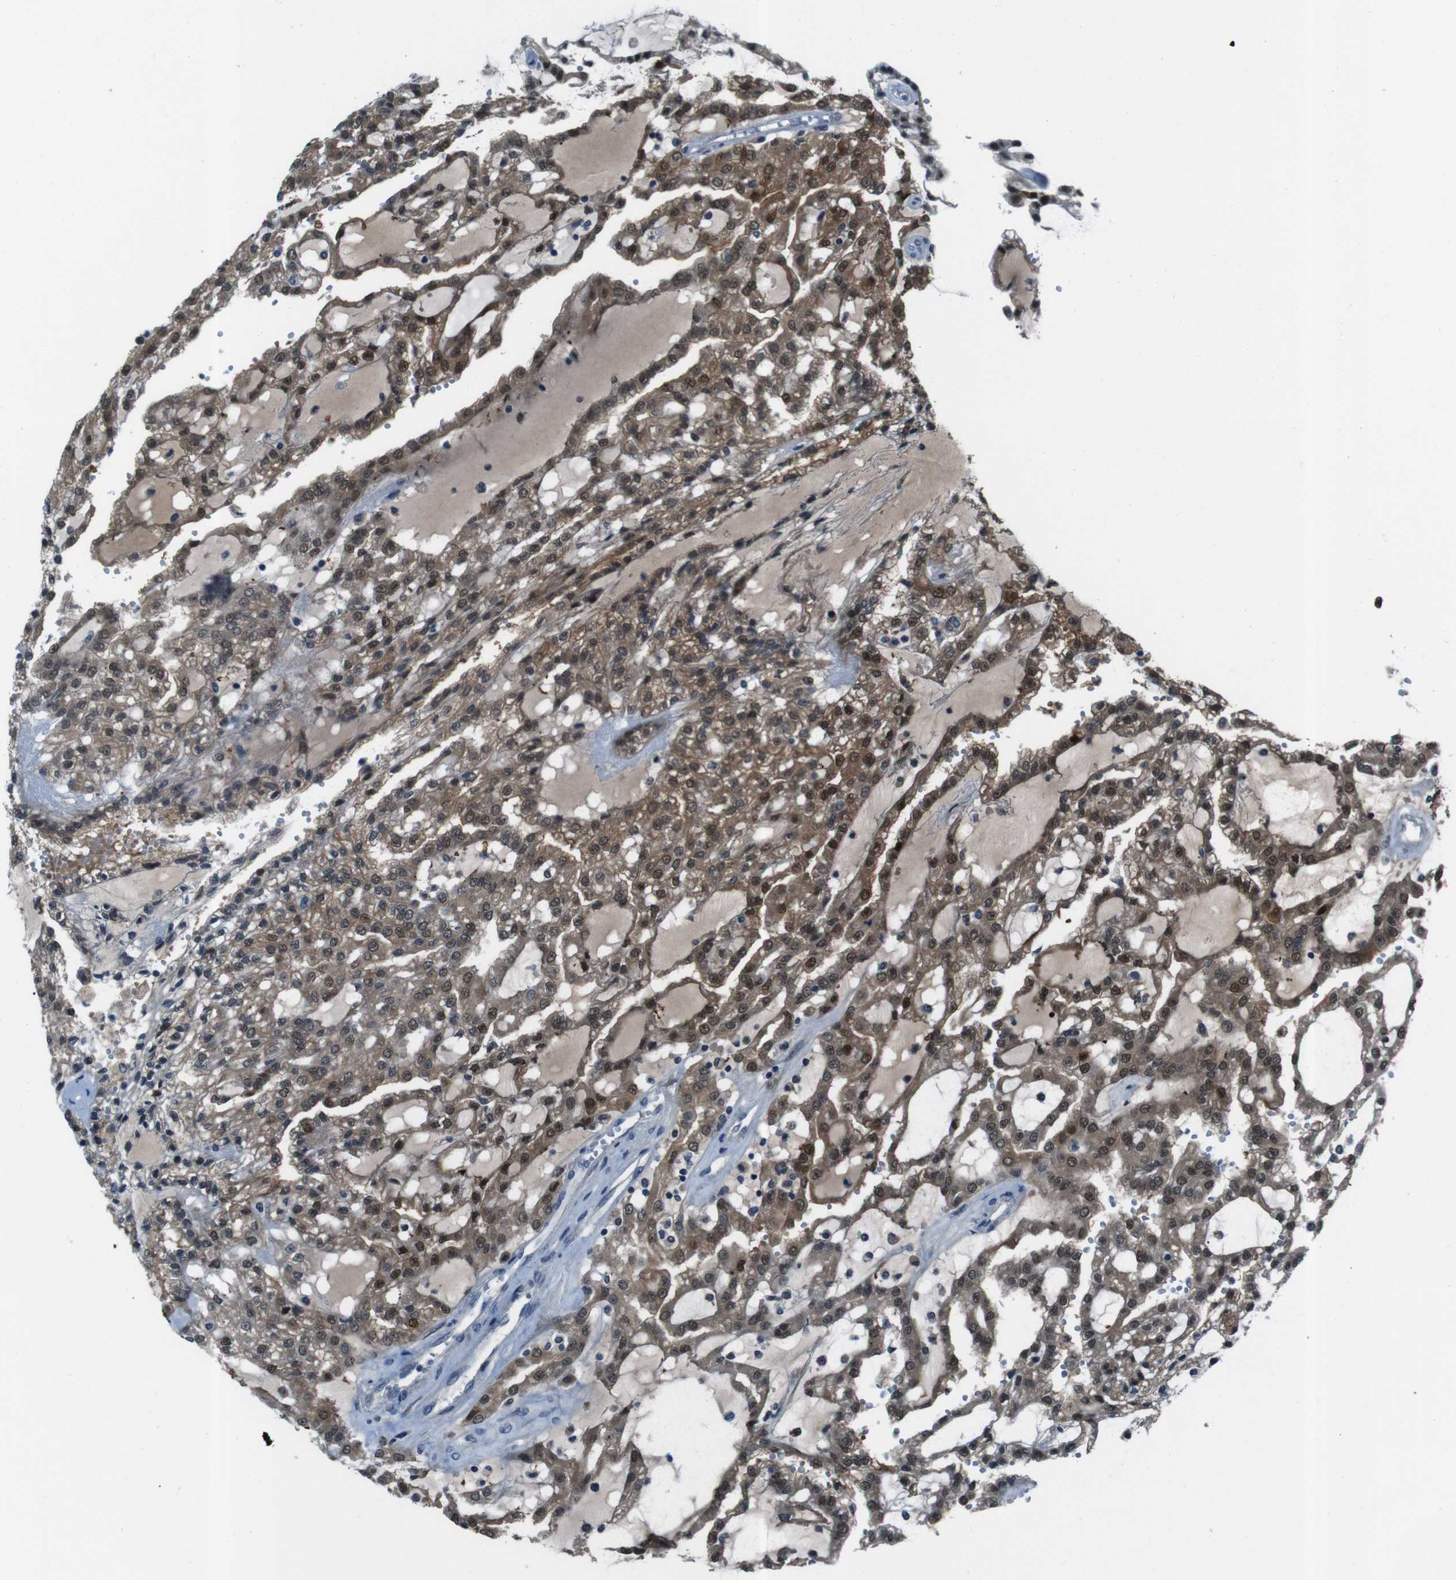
{"staining": {"intensity": "moderate", "quantity": ">75%", "location": "cytoplasmic/membranous,nuclear"}, "tissue": "renal cancer", "cell_type": "Tumor cells", "image_type": "cancer", "snomed": [{"axis": "morphology", "description": "Adenocarcinoma, NOS"}, {"axis": "topography", "description": "Kidney"}], "caption": "Immunohistochemical staining of renal adenocarcinoma demonstrates medium levels of moderate cytoplasmic/membranous and nuclear protein positivity in approximately >75% of tumor cells.", "gene": "LRP5", "patient": {"sex": "male", "age": 63}}